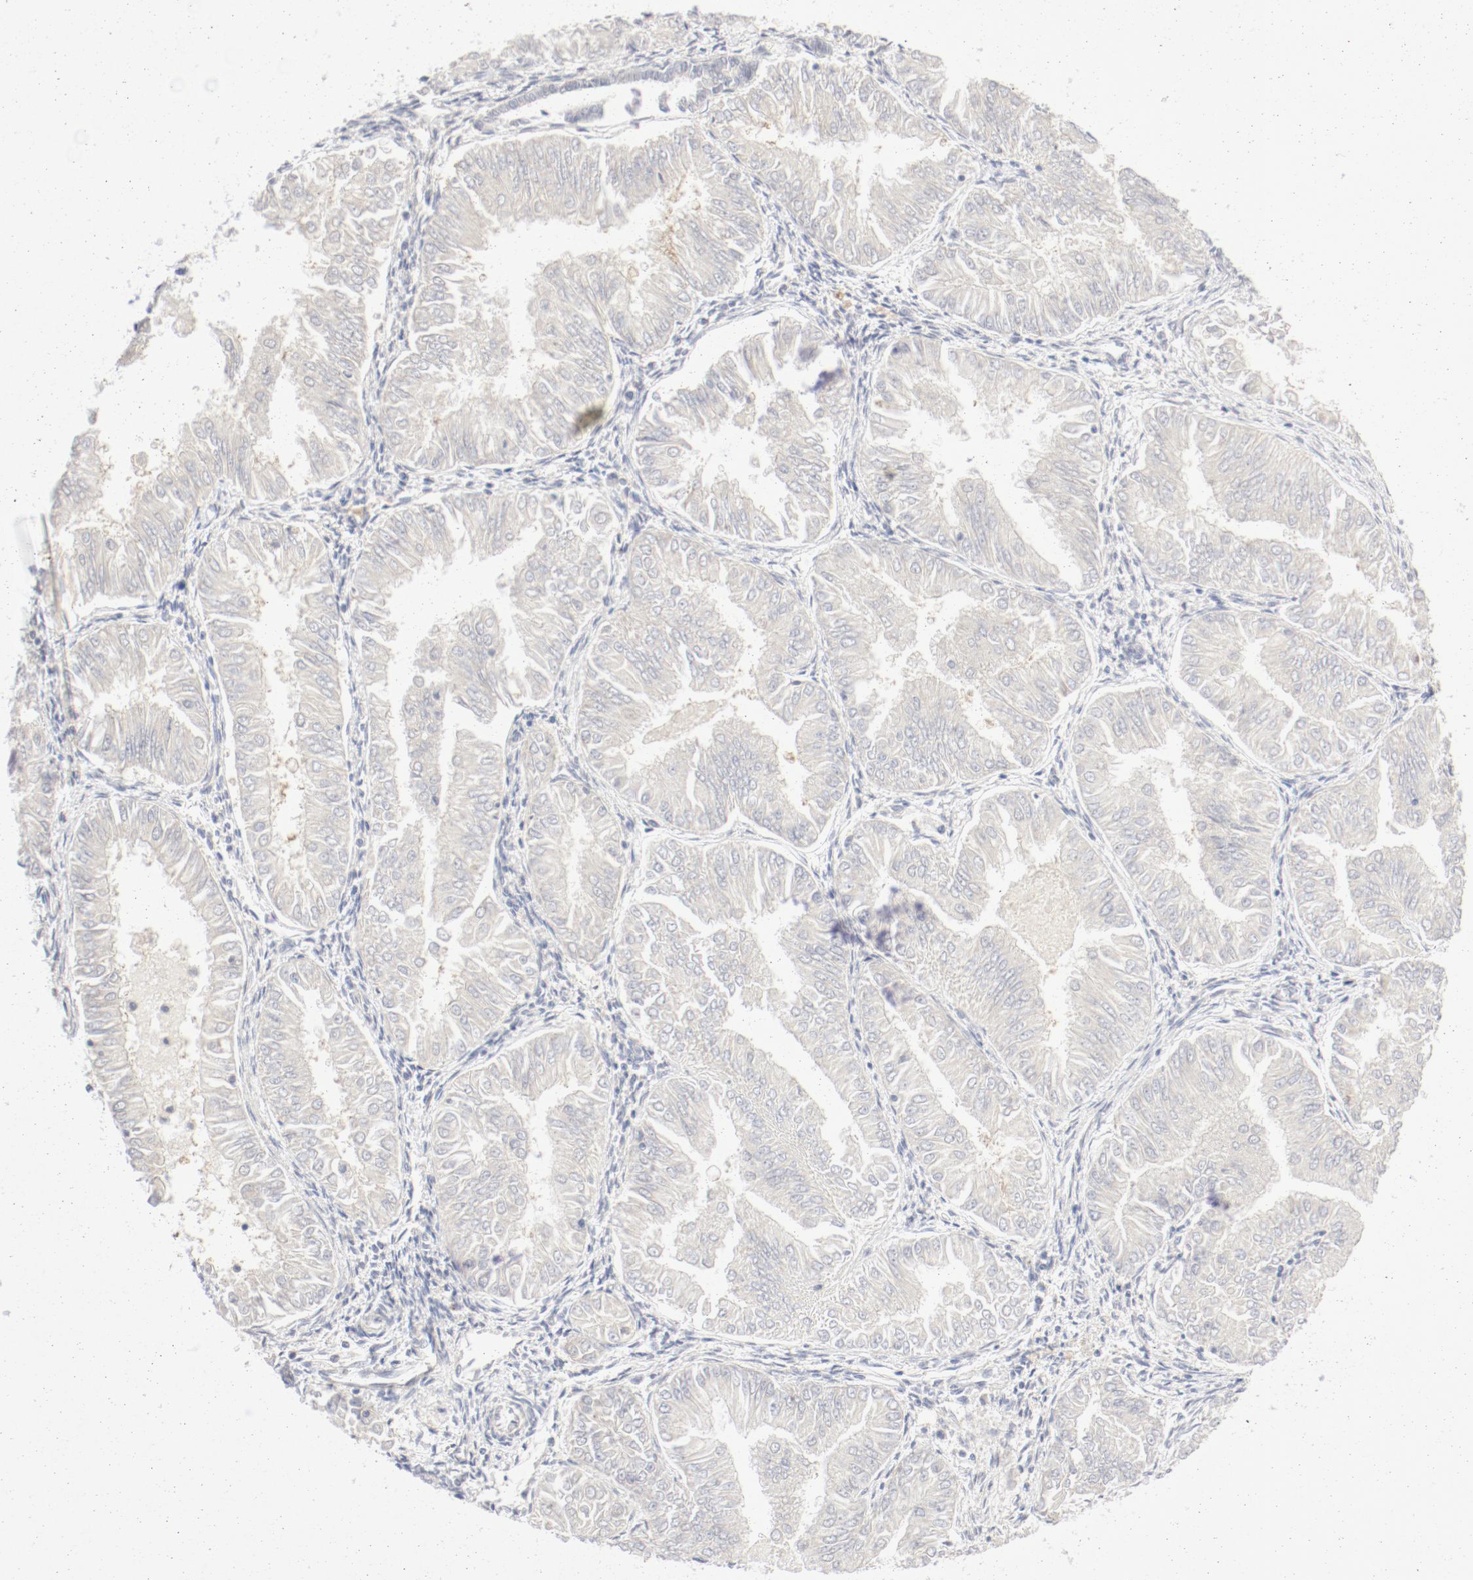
{"staining": {"intensity": "weak", "quantity": "25%-75%", "location": "cytoplasmic/membranous"}, "tissue": "endometrial cancer", "cell_type": "Tumor cells", "image_type": "cancer", "snomed": [{"axis": "morphology", "description": "Adenocarcinoma, NOS"}, {"axis": "topography", "description": "Endometrium"}], "caption": "Adenocarcinoma (endometrial) stained for a protein exhibits weak cytoplasmic/membranous positivity in tumor cells.", "gene": "PGM1", "patient": {"sex": "female", "age": 53}}